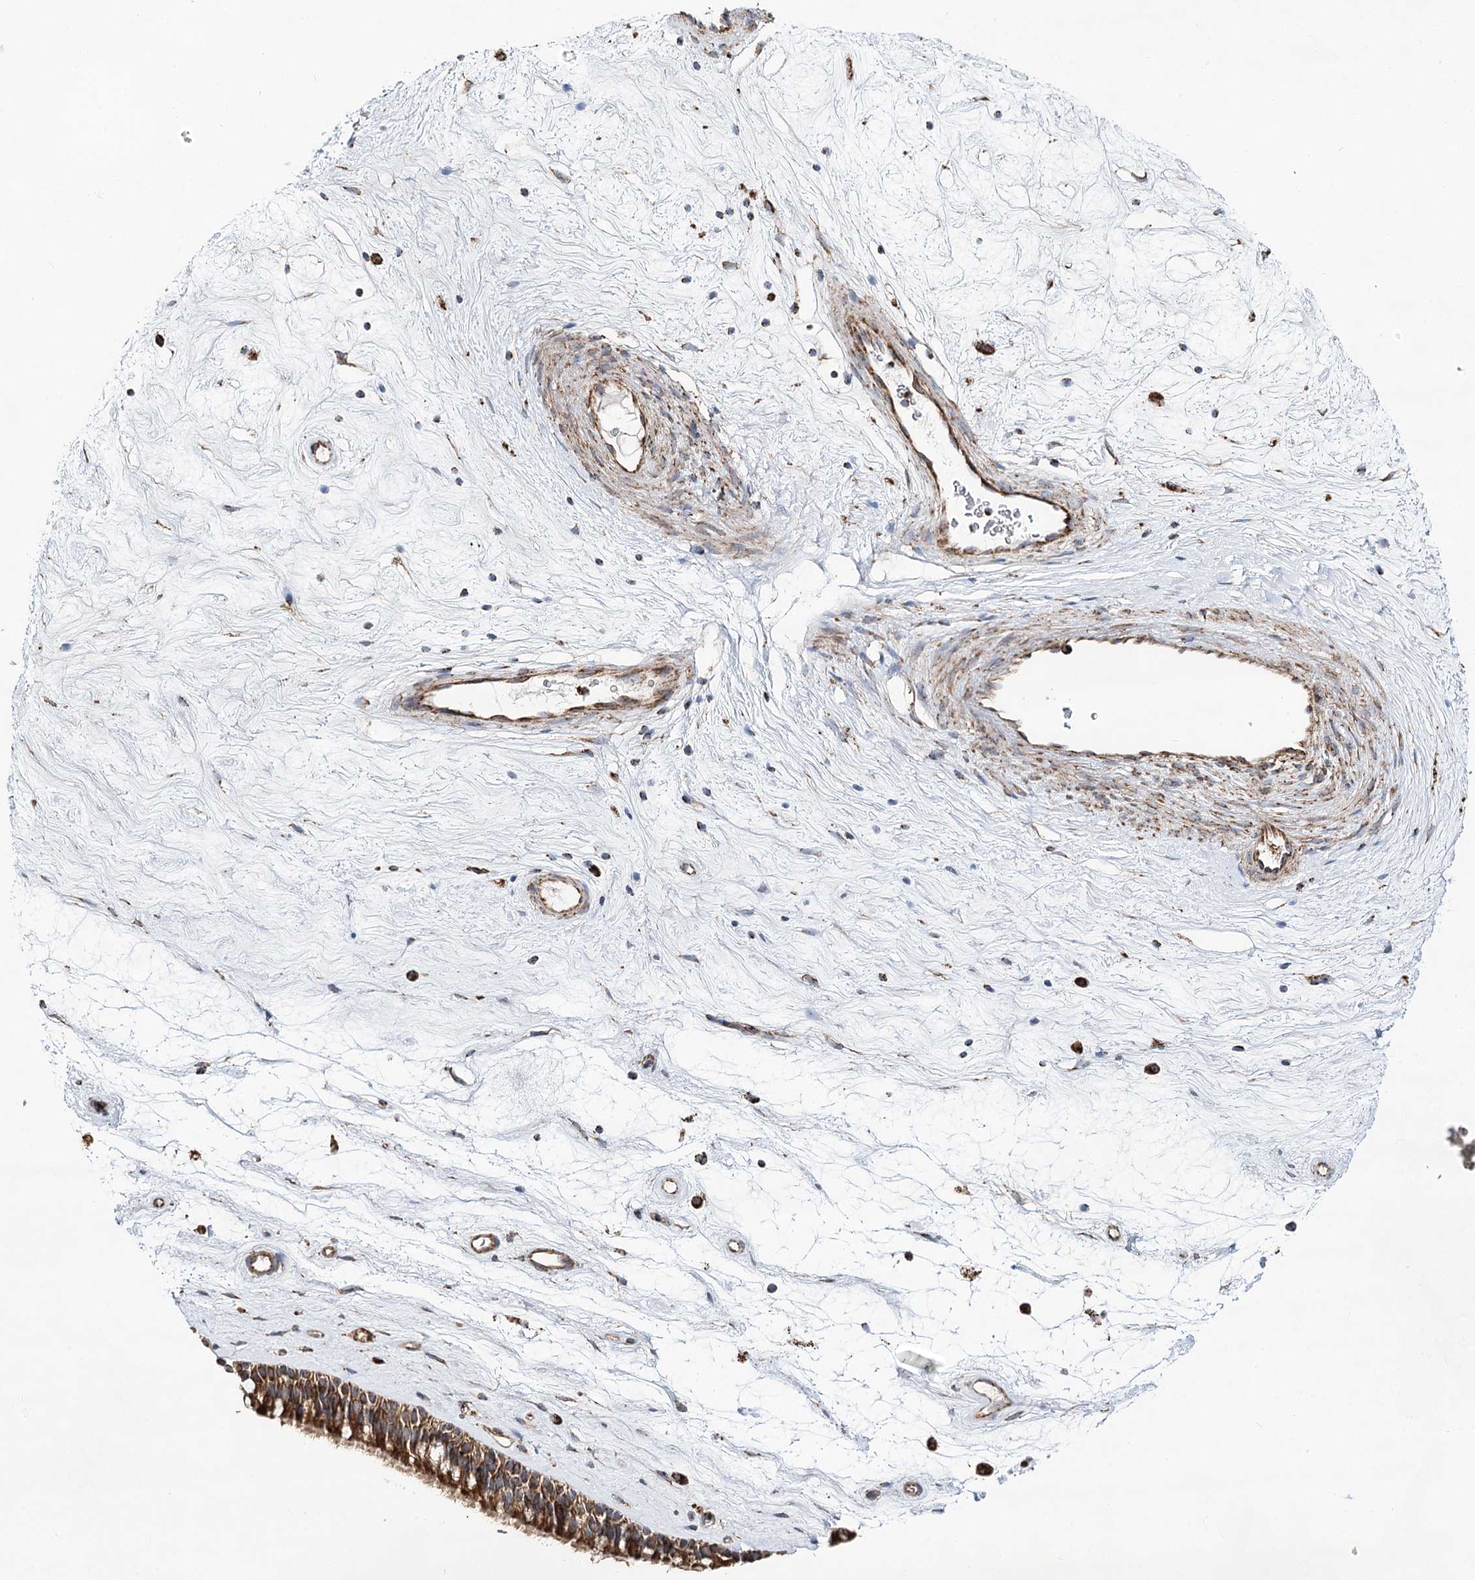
{"staining": {"intensity": "strong", "quantity": ">75%", "location": "cytoplasmic/membranous"}, "tissue": "nasopharynx", "cell_type": "Respiratory epithelial cells", "image_type": "normal", "snomed": [{"axis": "morphology", "description": "Normal tissue, NOS"}, {"axis": "topography", "description": "Nasopharynx"}], "caption": "Immunohistochemistry (IHC) of unremarkable nasopharynx demonstrates high levels of strong cytoplasmic/membranous positivity in approximately >75% of respiratory epithelial cells.", "gene": "NADK2", "patient": {"sex": "male", "age": 64}}